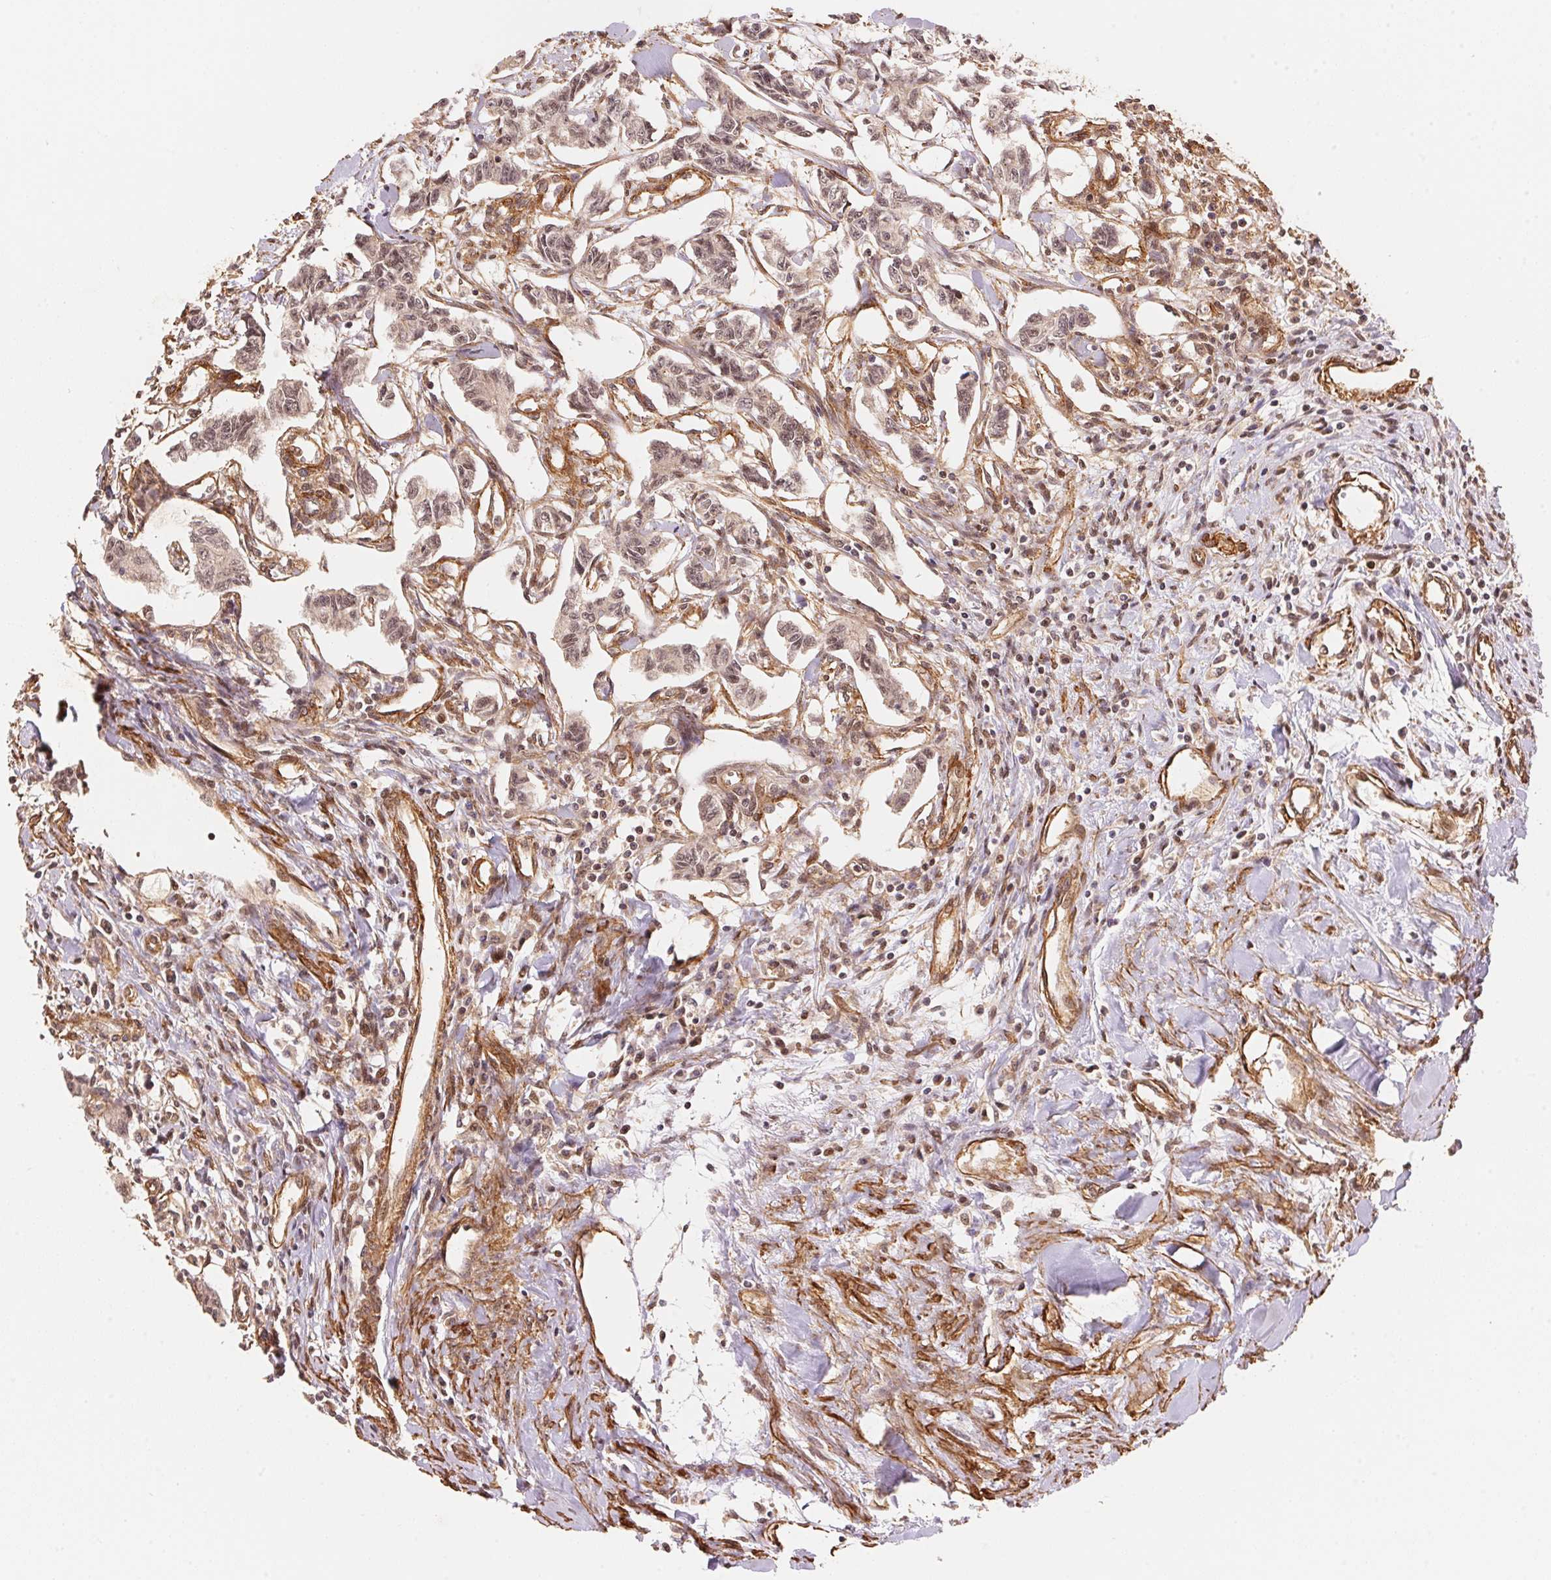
{"staining": {"intensity": "weak", "quantity": "25%-75%", "location": "nuclear"}, "tissue": "carcinoid", "cell_type": "Tumor cells", "image_type": "cancer", "snomed": [{"axis": "morphology", "description": "Carcinoid, malignant, NOS"}, {"axis": "topography", "description": "Kidney"}], "caption": "There is low levels of weak nuclear staining in tumor cells of carcinoid (malignant), as demonstrated by immunohistochemical staining (brown color).", "gene": "TNIP2", "patient": {"sex": "female", "age": 41}}